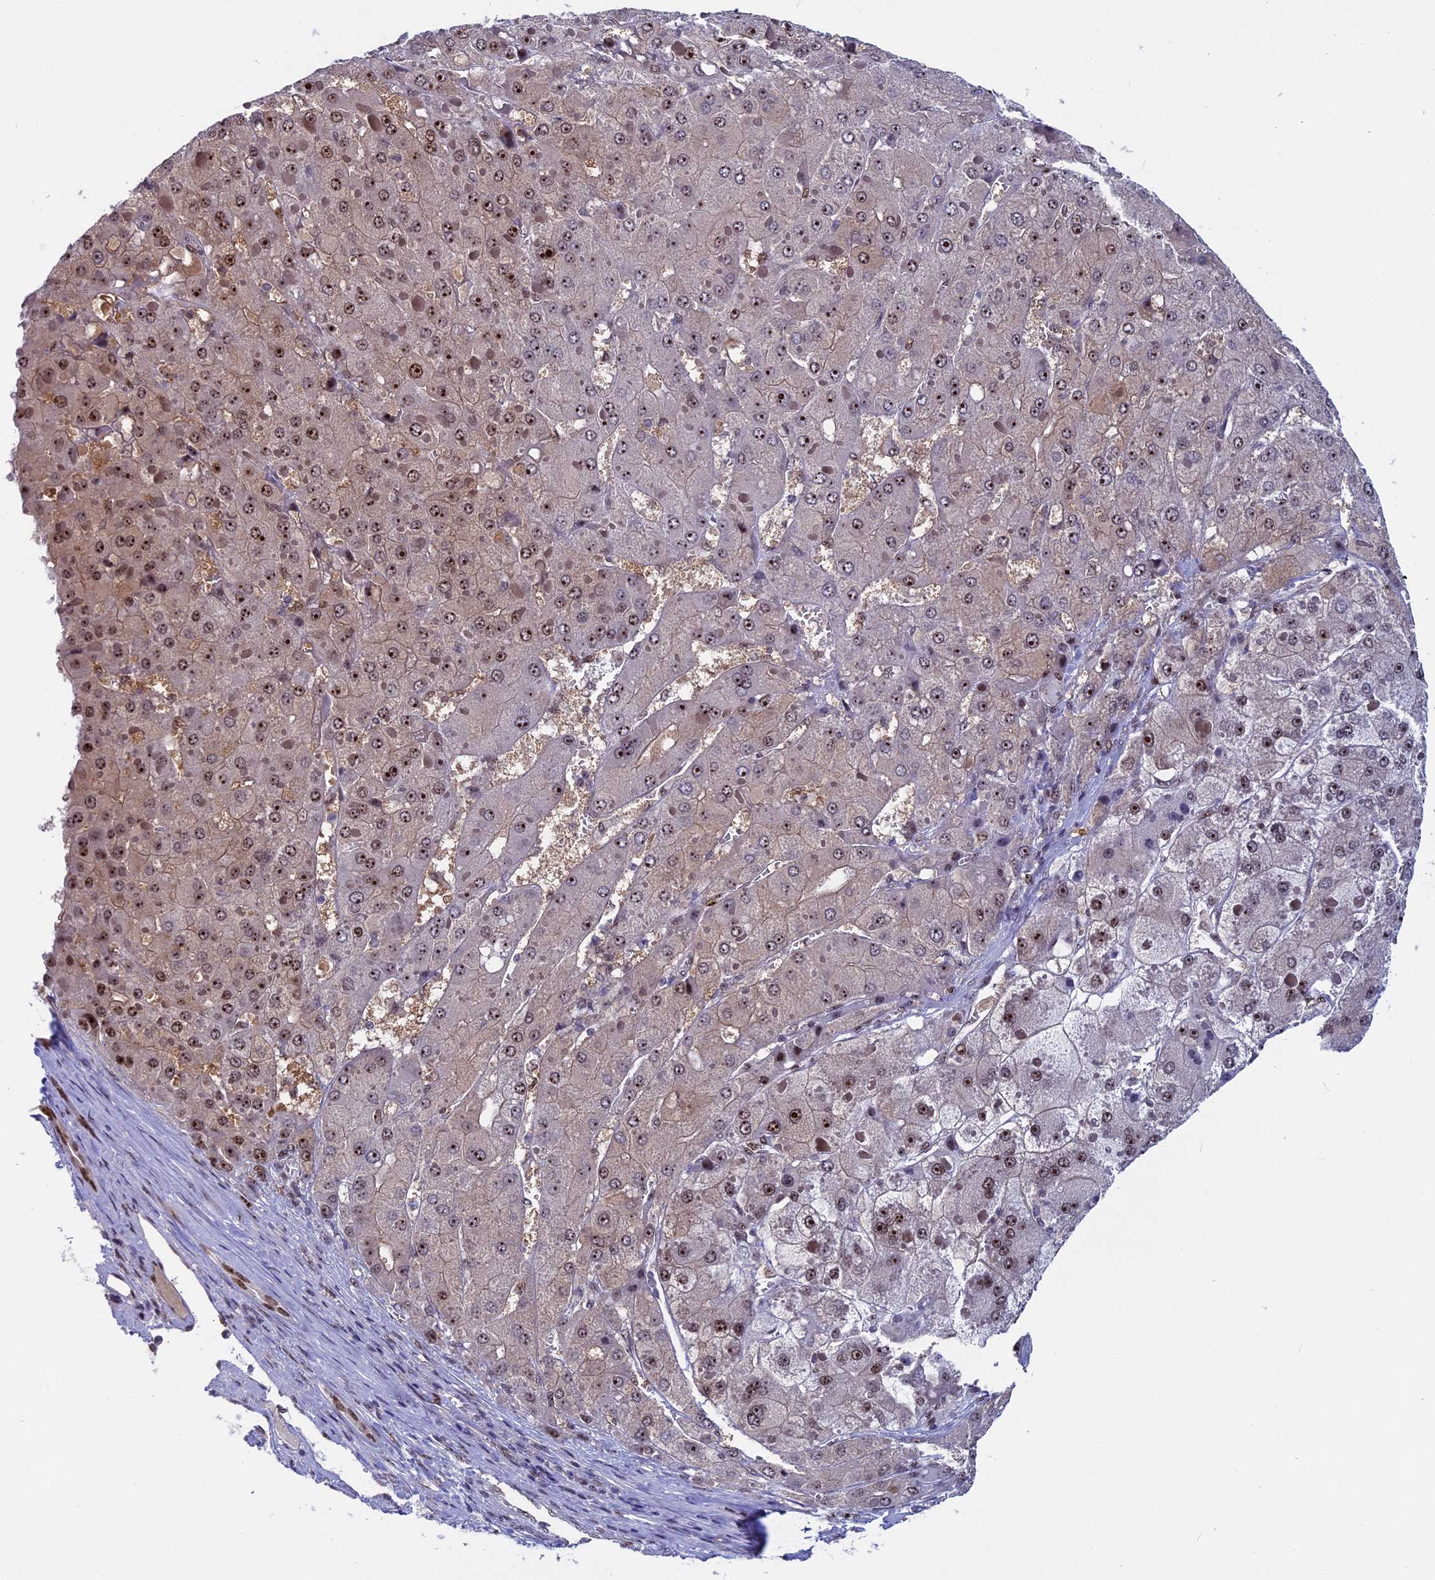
{"staining": {"intensity": "moderate", "quantity": ">75%", "location": "nuclear"}, "tissue": "liver cancer", "cell_type": "Tumor cells", "image_type": "cancer", "snomed": [{"axis": "morphology", "description": "Carcinoma, Hepatocellular, NOS"}, {"axis": "topography", "description": "Liver"}], "caption": "DAB immunohistochemical staining of liver cancer (hepatocellular carcinoma) exhibits moderate nuclear protein staining in about >75% of tumor cells.", "gene": "CCDC86", "patient": {"sex": "female", "age": 73}}